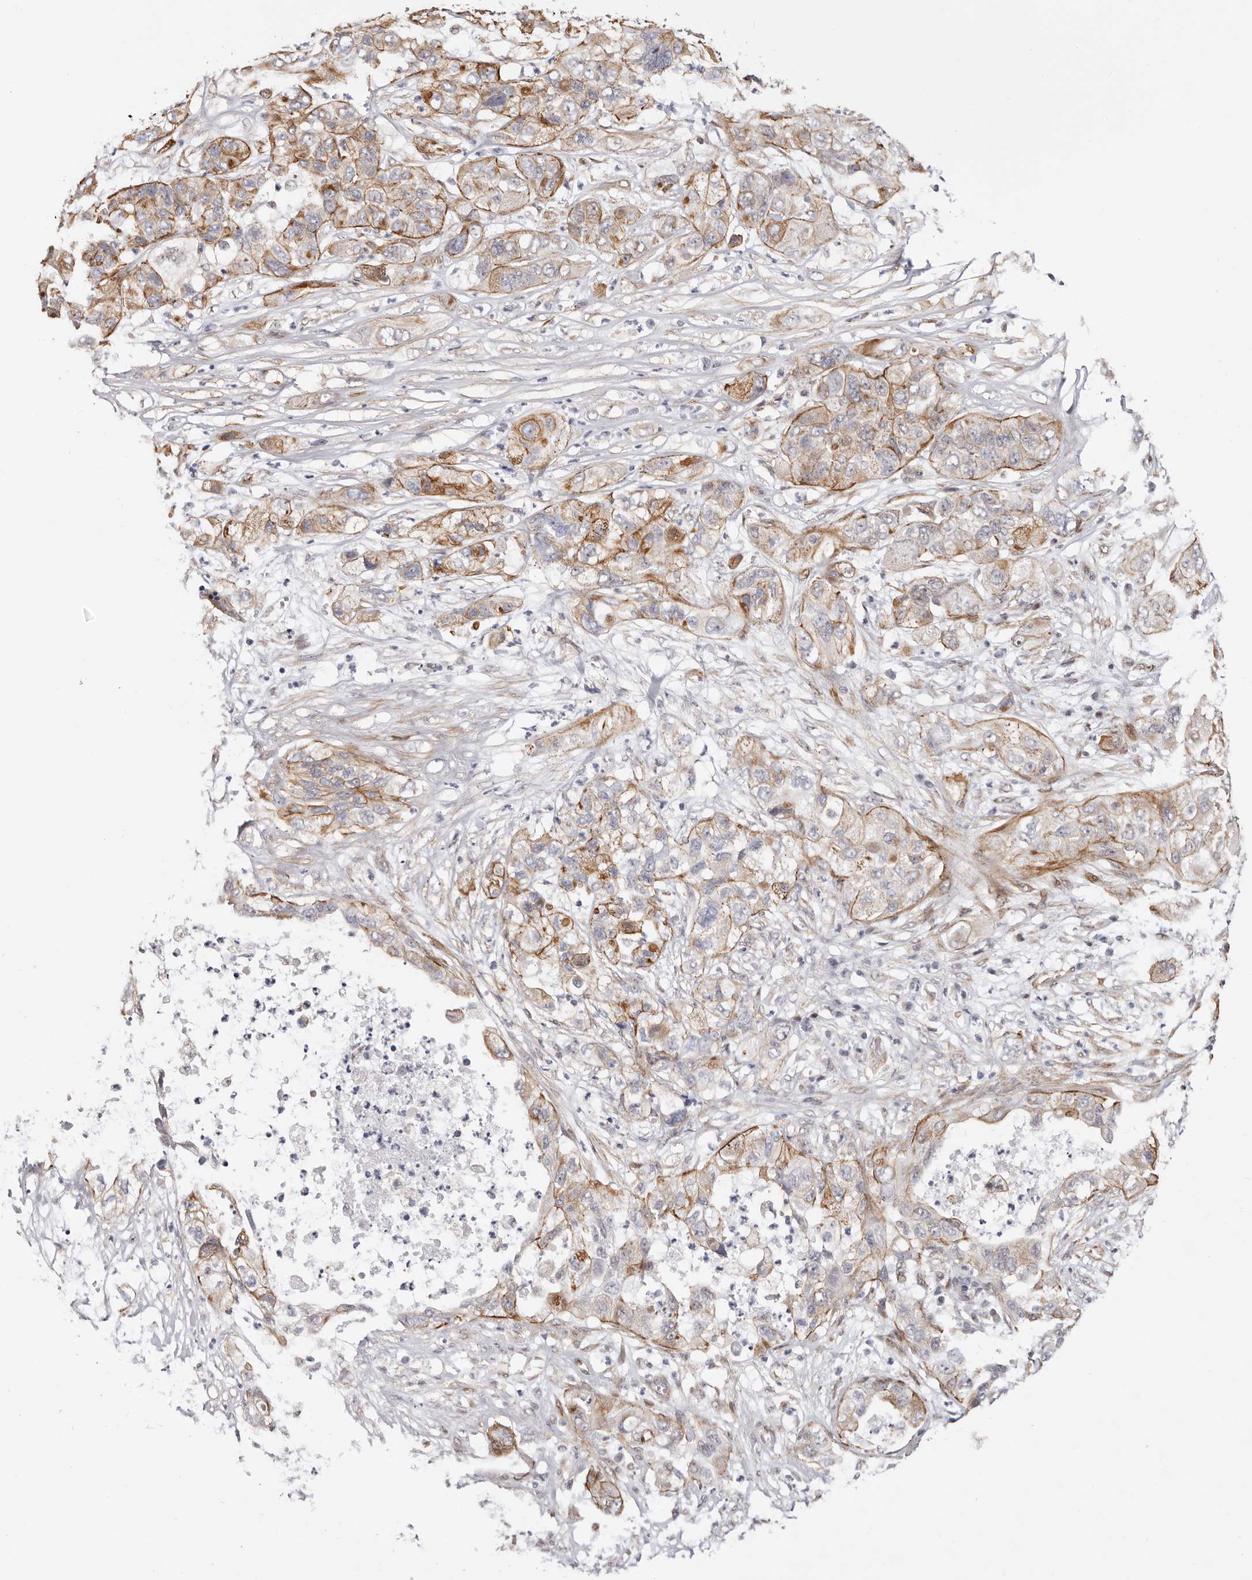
{"staining": {"intensity": "moderate", "quantity": ">75%", "location": "cytoplasmic/membranous"}, "tissue": "pancreatic cancer", "cell_type": "Tumor cells", "image_type": "cancer", "snomed": [{"axis": "morphology", "description": "Adenocarcinoma, NOS"}, {"axis": "topography", "description": "Pancreas"}], "caption": "IHC micrograph of human pancreatic cancer (adenocarcinoma) stained for a protein (brown), which reveals medium levels of moderate cytoplasmic/membranous staining in approximately >75% of tumor cells.", "gene": "EPHX3", "patient": {"sex": "female", "age": 78}}